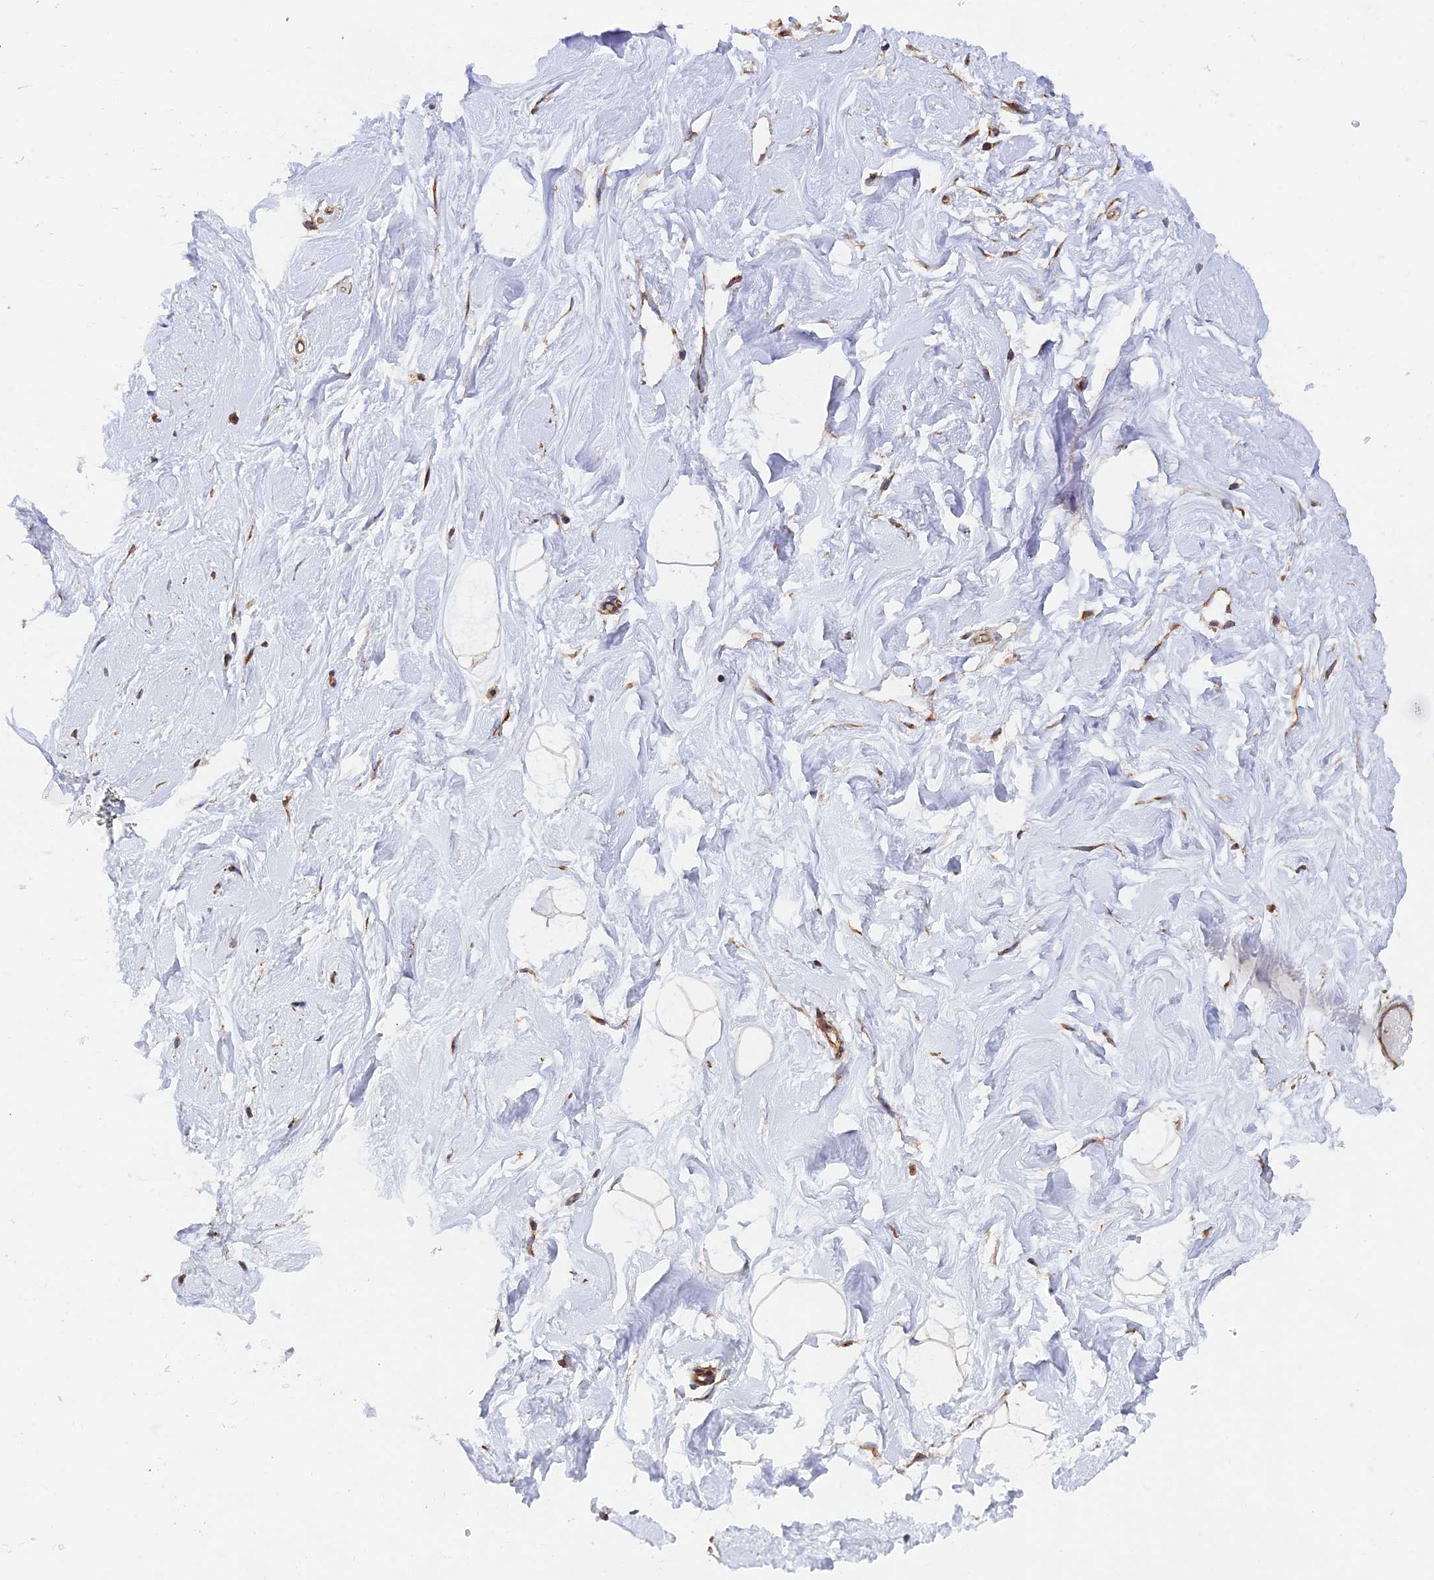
{"staining": {"intensity": "weak", "quantity": ">75%", "location": "cytoplasmic/membranous"}, "tissue": "breast", "cell_type": "Adipocytes", "image_type": "normal", "snomed": [{"axis": "morphology", "description": "Normal tissue, NOS"}, {"axis": "morphology", "description": "Adenoma, NOS"}, {"axis": "topography", "description": "Breast"}], "caption": "IHC (DAB) staining of unremarkable breast shows weak cytoplasmic/membranous protein positivity in approximately >75% of adipocytes. Using DAB (brown) and hematoxylin (blue) stains, captured at high magnification using brightfield microscopy.", "gene": "DCTN2", "patient": {"sex": "female", "age": 23}}